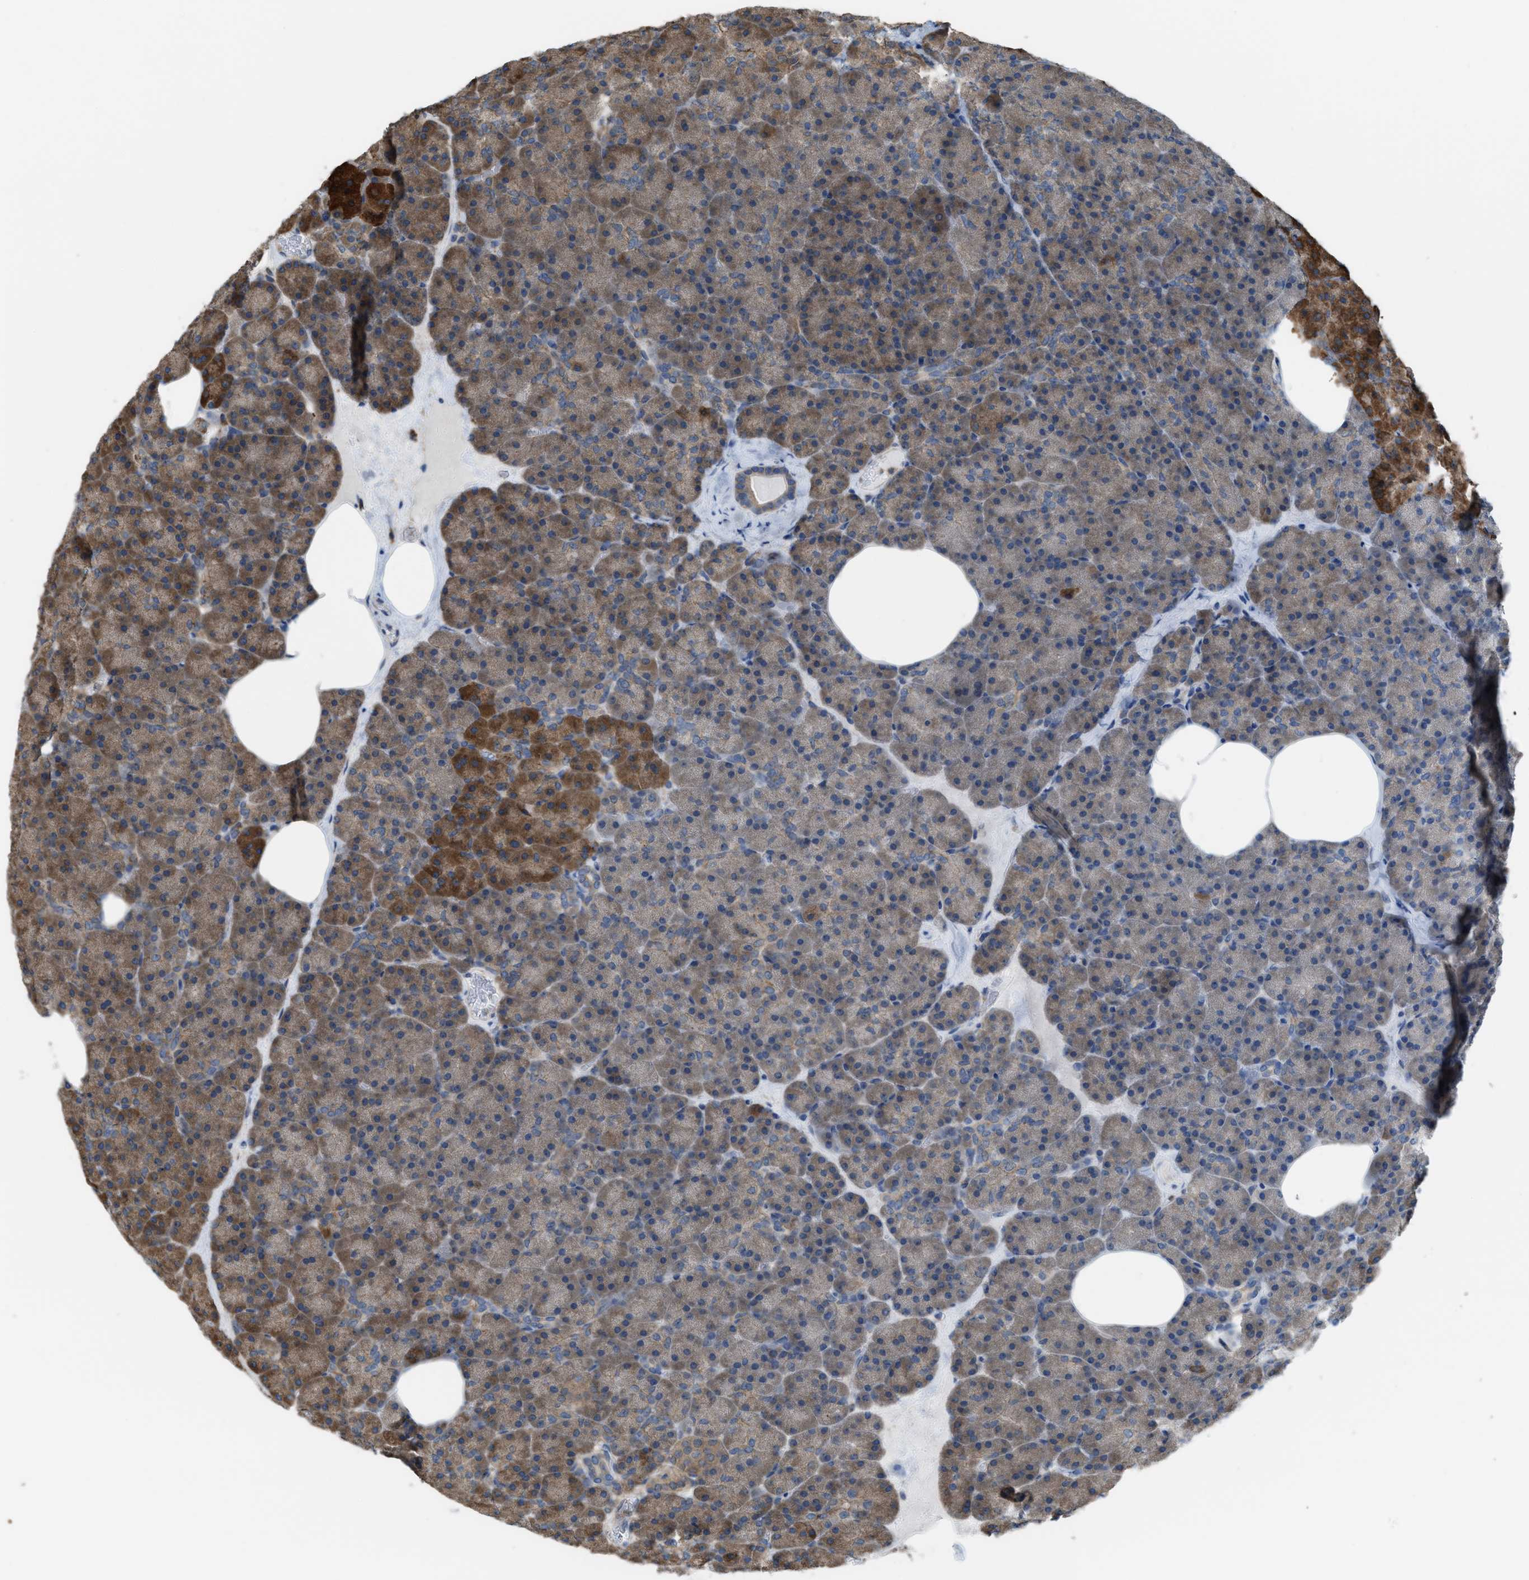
{"staining": {"intensity": "moderate", "quantity": "25%-75%", "location": "cytoplasmic/membranous"}, "tissue": "pancreas", "cell_type": "Exocrine glandular cells", "image_type": "normal", "snomed": [{"axis": "morphology", "description": "Normal tissue, NOS"}, {"axis": "morphology", "description": "Carcinoid, malignant, NOS"}, {"axis": "topography", "description": "Pancreas"}], "caption": "Protein staining exhibits moderate cytoplasmic/membranous positivity in approximately 25%-75% of exocrine glandular cells in normal pancreas. The staining was performed using DAB, with brown indicating positive protein expression. Nuclei are stained blue with hematoxylin.", "gene": "PLAA", "patient": {"sex": "female", "age": 35}}